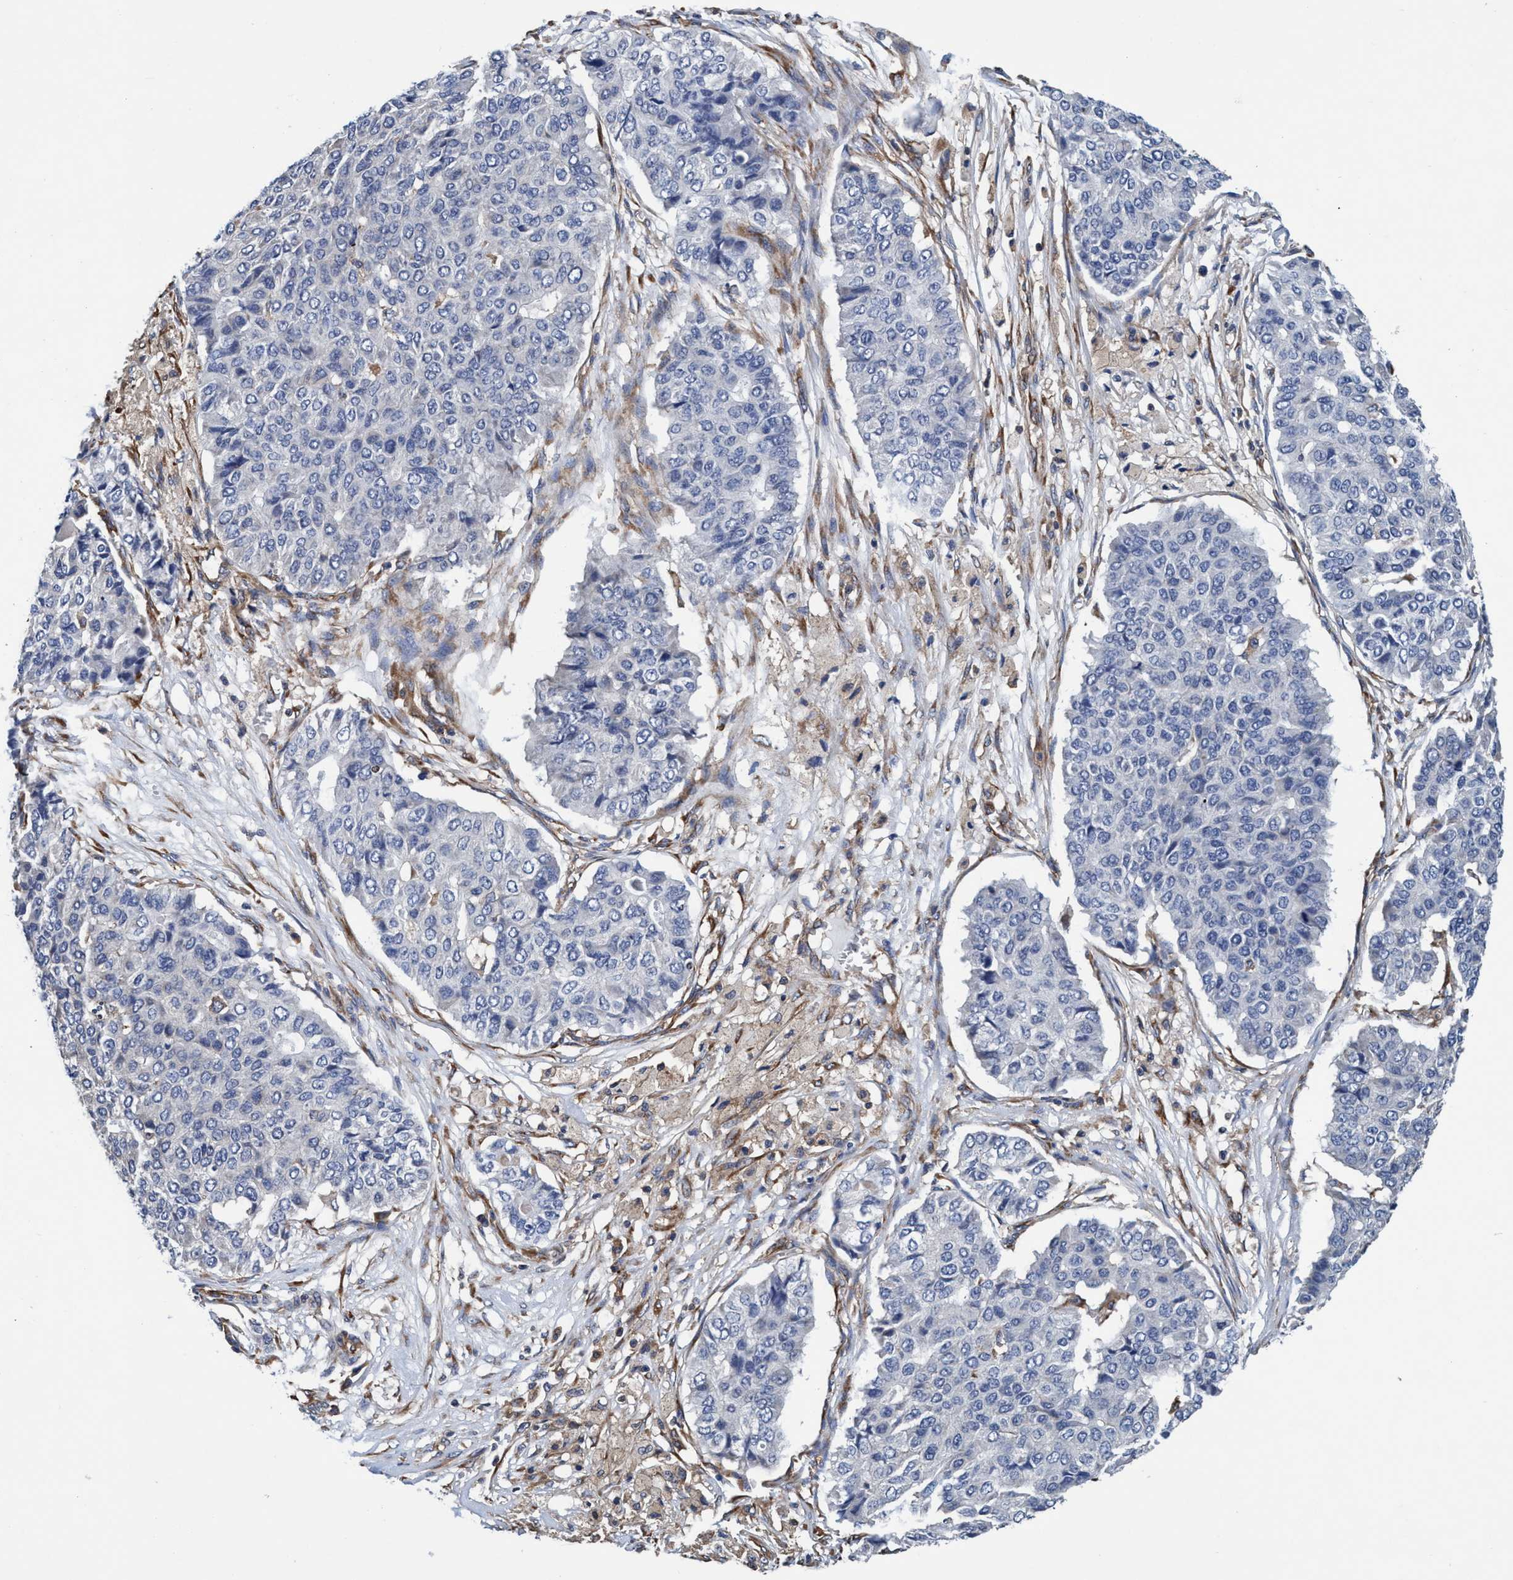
{"staining": {"intensity": "negative", "quantity": "none", "location": "none"}, "tissue": "pancreatic cancer", "cell_type": "Tumor cells", "image_type": "cancer", "snomed": [{"axis": "morphology", "description": "Adenocarcinoma, NOS"}, {"axis": "topography", "description": "Pancreas"}], "caption": "Adenocarcinoma (pancreatic) was stained to show a protein in brown. There is no significant expression in tumor cells.", "gene": "ENDOG", "patient": {"sex": "male", "age": 50}}